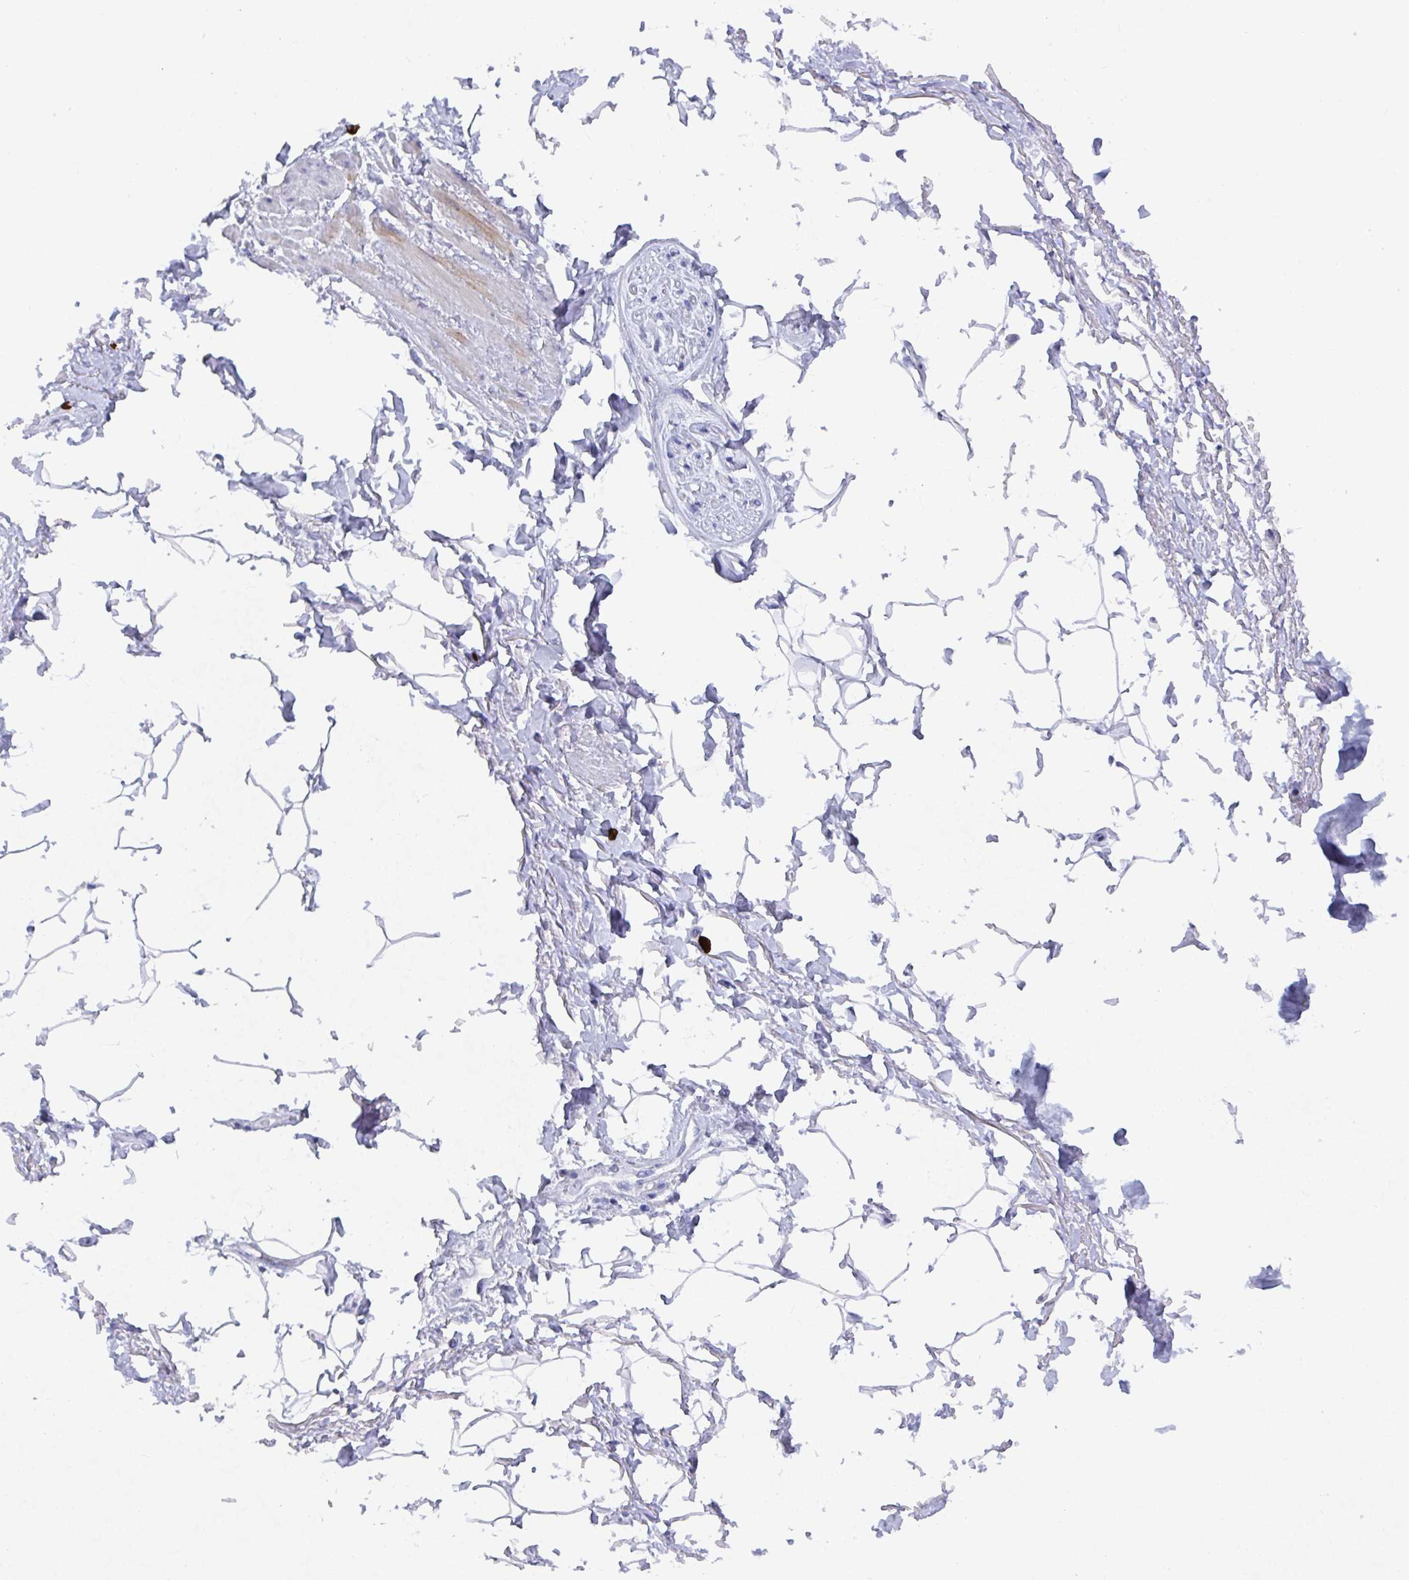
{"staining": {"intensity": "negative", "quantity": "none", "location": "none"}, "tissue": "adipose tissue", "cell_type": "Adipocytes", "image_type": "normal", "snomed": [{"axis": "morphology", "description": "Normal tissue, NOS"}, {"axis": "topography", "description": "Peripheral nerve tissue"}], "caption": "Unremarkable adipose tissue was stained to show a protein in brown. There is no significant expression in adipocytes. (Stains: DAB (3,3'-diaminobenzidine) immunohistochemistry with hematoxylin counter stain, Microscopy: brightfield microscopy at high magnification).", "gene": "GRIA1", "patient": {"sex": "male", "age": 51}}